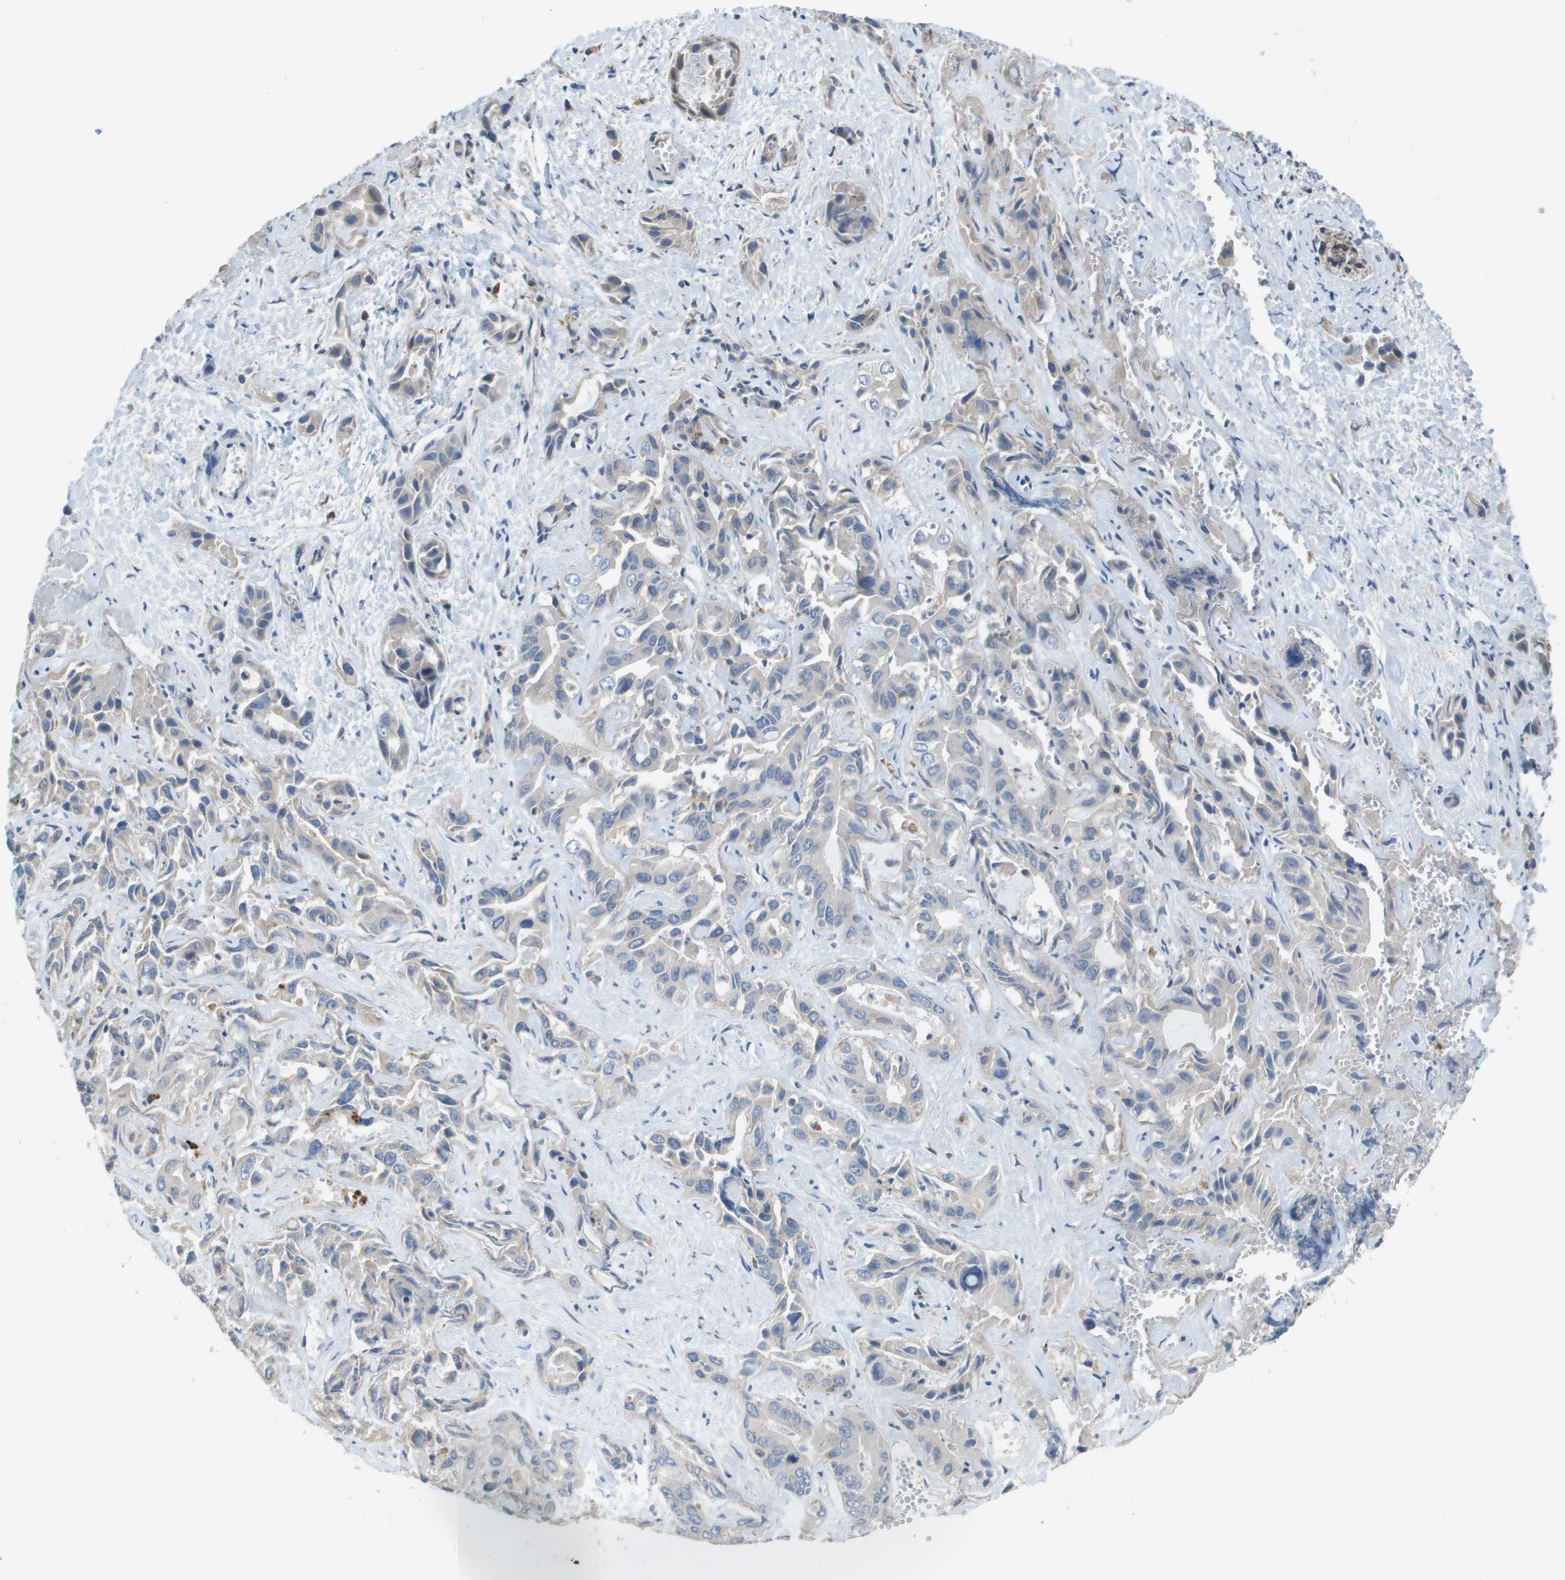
{"staining": {"intensity": "negative", "quantity": "none", "location": "none"}, "tissue": "liver cancer", "cell_type": "Tumor cells", "image_type": "cancer", "snomed": [{"axis": "morphology", "description": "Cholangiocarcinoma"}, {"axis": "topography", "description": "Liver"}], "caption": "This histopathology image is of liver cancer (cholangiocarcinoma) stained with IHC to label a protein in brown with the nuclei are counter-stained blue. There is no staining in tumor cells.", "gene": "CASP10", "patient": {"sex": "female", "age": 52}}